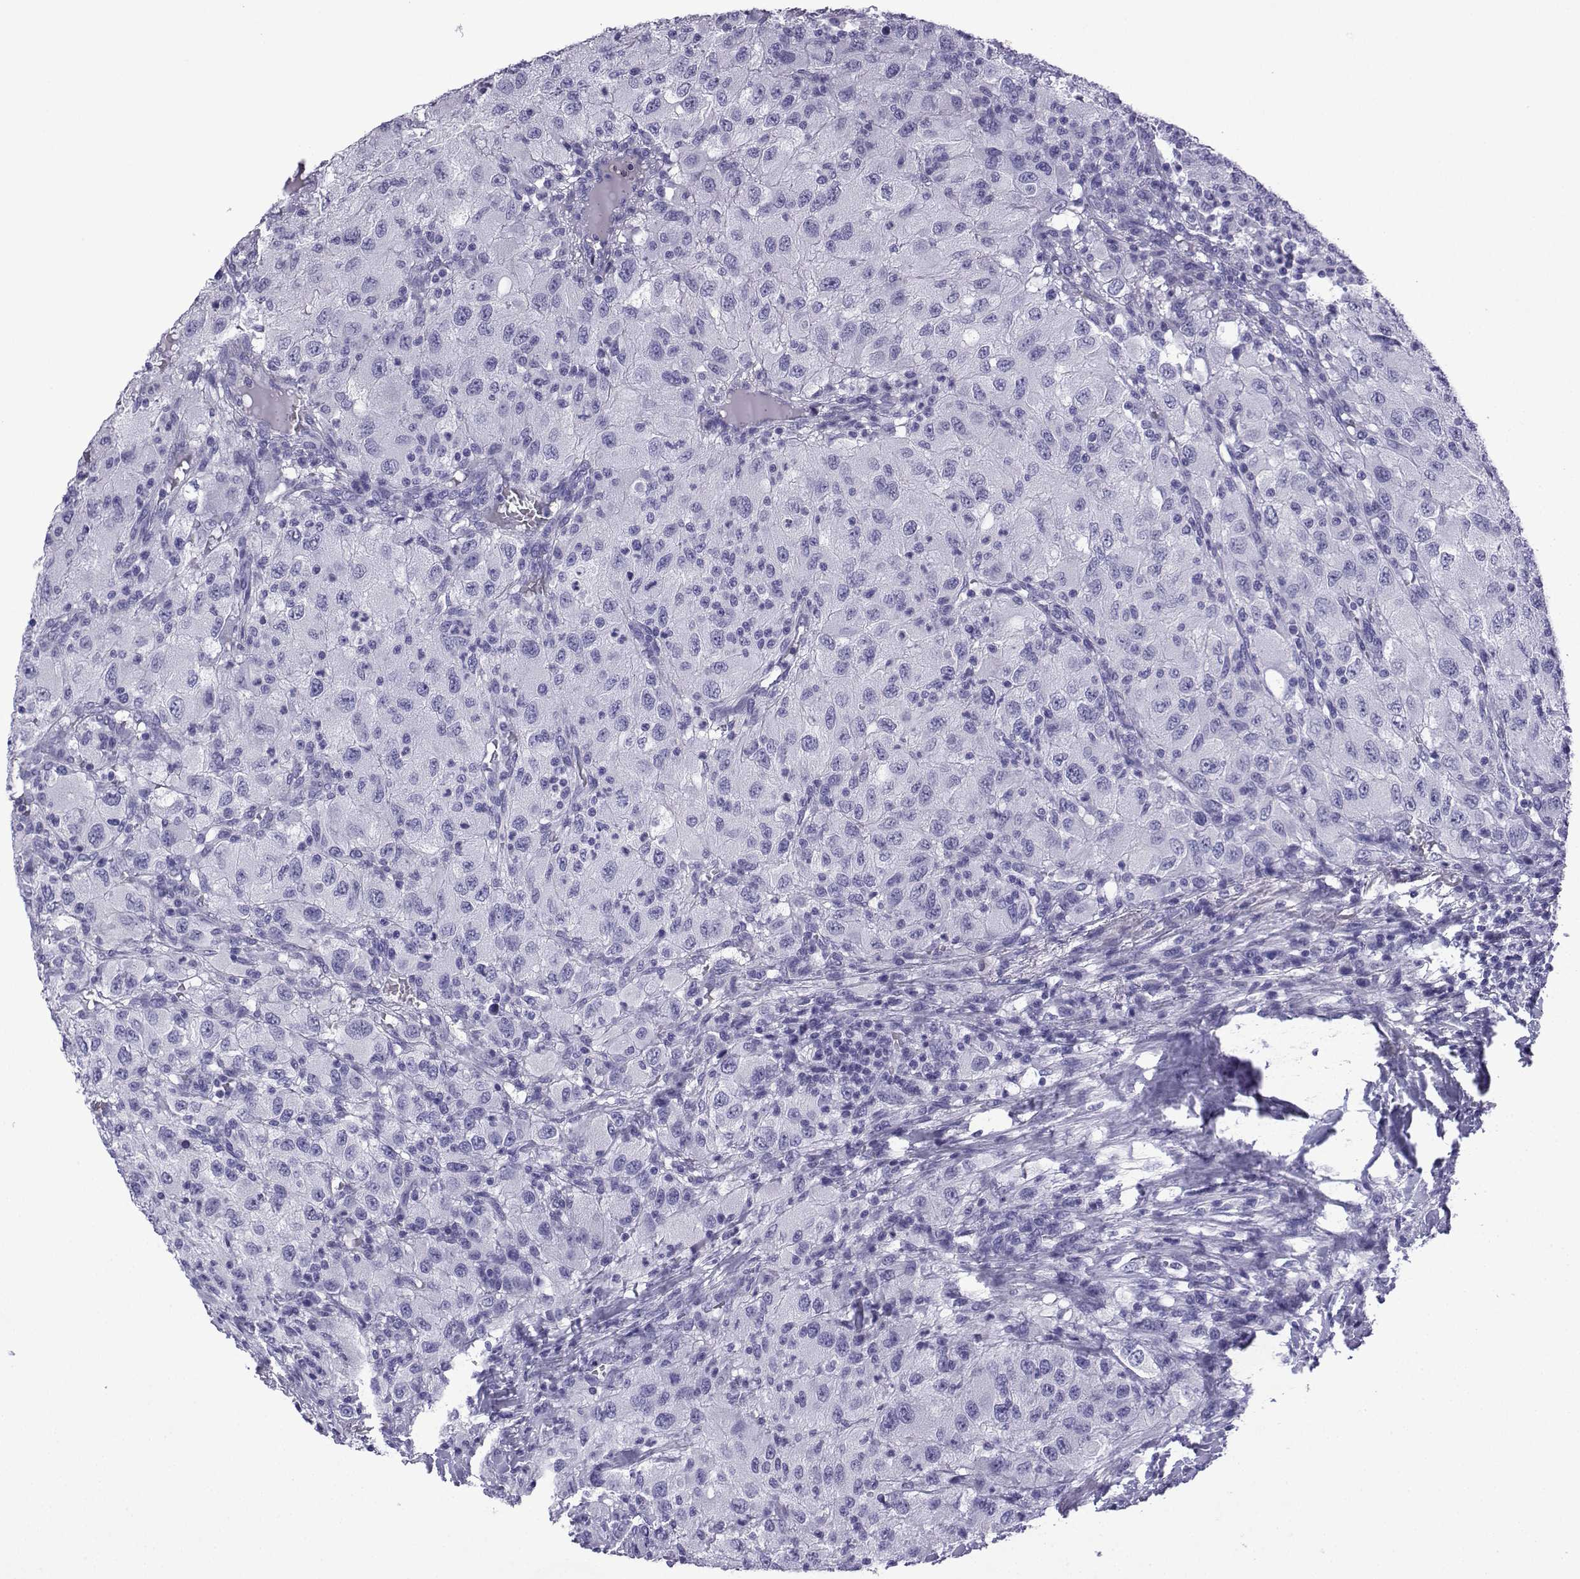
{"staining": {"intensity": "negative", "quantity": "none", "location": "none"}, "tissue": "renal cancer", "cell_type": "Tumor cells", "image_type": "cancer", "snomed": [{"axis": "morphology", "description": "Adenocarcinoma, NOS"}, {"axis": "topography", "description": "Kidney"}], "caption": "Renal cancer (adenocarcinoma) was stained to show a protein in brown. There is no significant staining in tumor cells.", "gene": "TRIM46", "patient": {"sex": "female", "age": 67}}